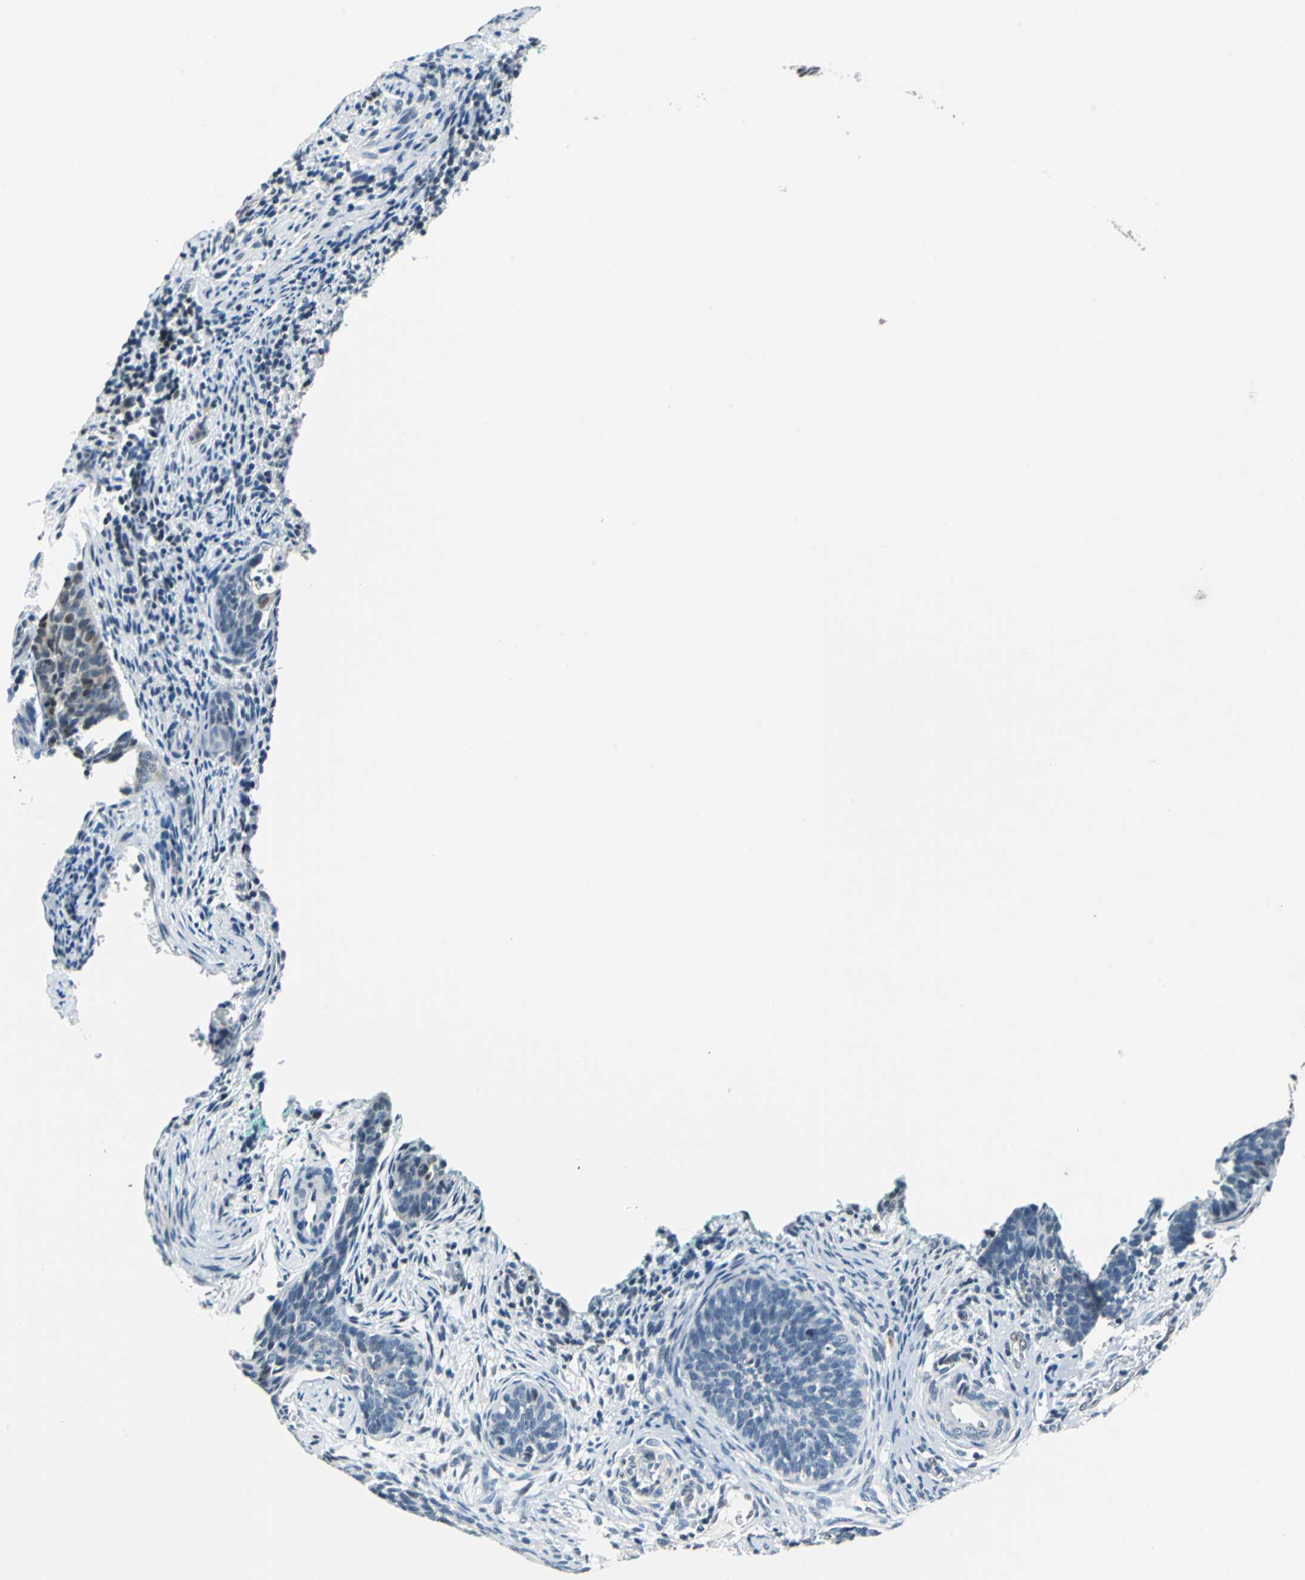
{"staining": {"intensity": "weak", "quantity": "<25%", "location": "nuclear"}, "tissue": "cervical cancer", "cell_type": "Tumor cells", "image_type": "cancer", "snomed": [{"axis": "morphology", "description": "Squamous cell carcinoma, NOS"}, {"axis": "topography", "description": "Cervix"}], "caption": "Immunohistochemistry micrograph of cervical cancer stained for a protein (brown), which exhibits no positivity in tumor cells. Nuclei are stained in blue.", "gene": "HCFC2", "patient": {"sex": "female", "age": 33}}